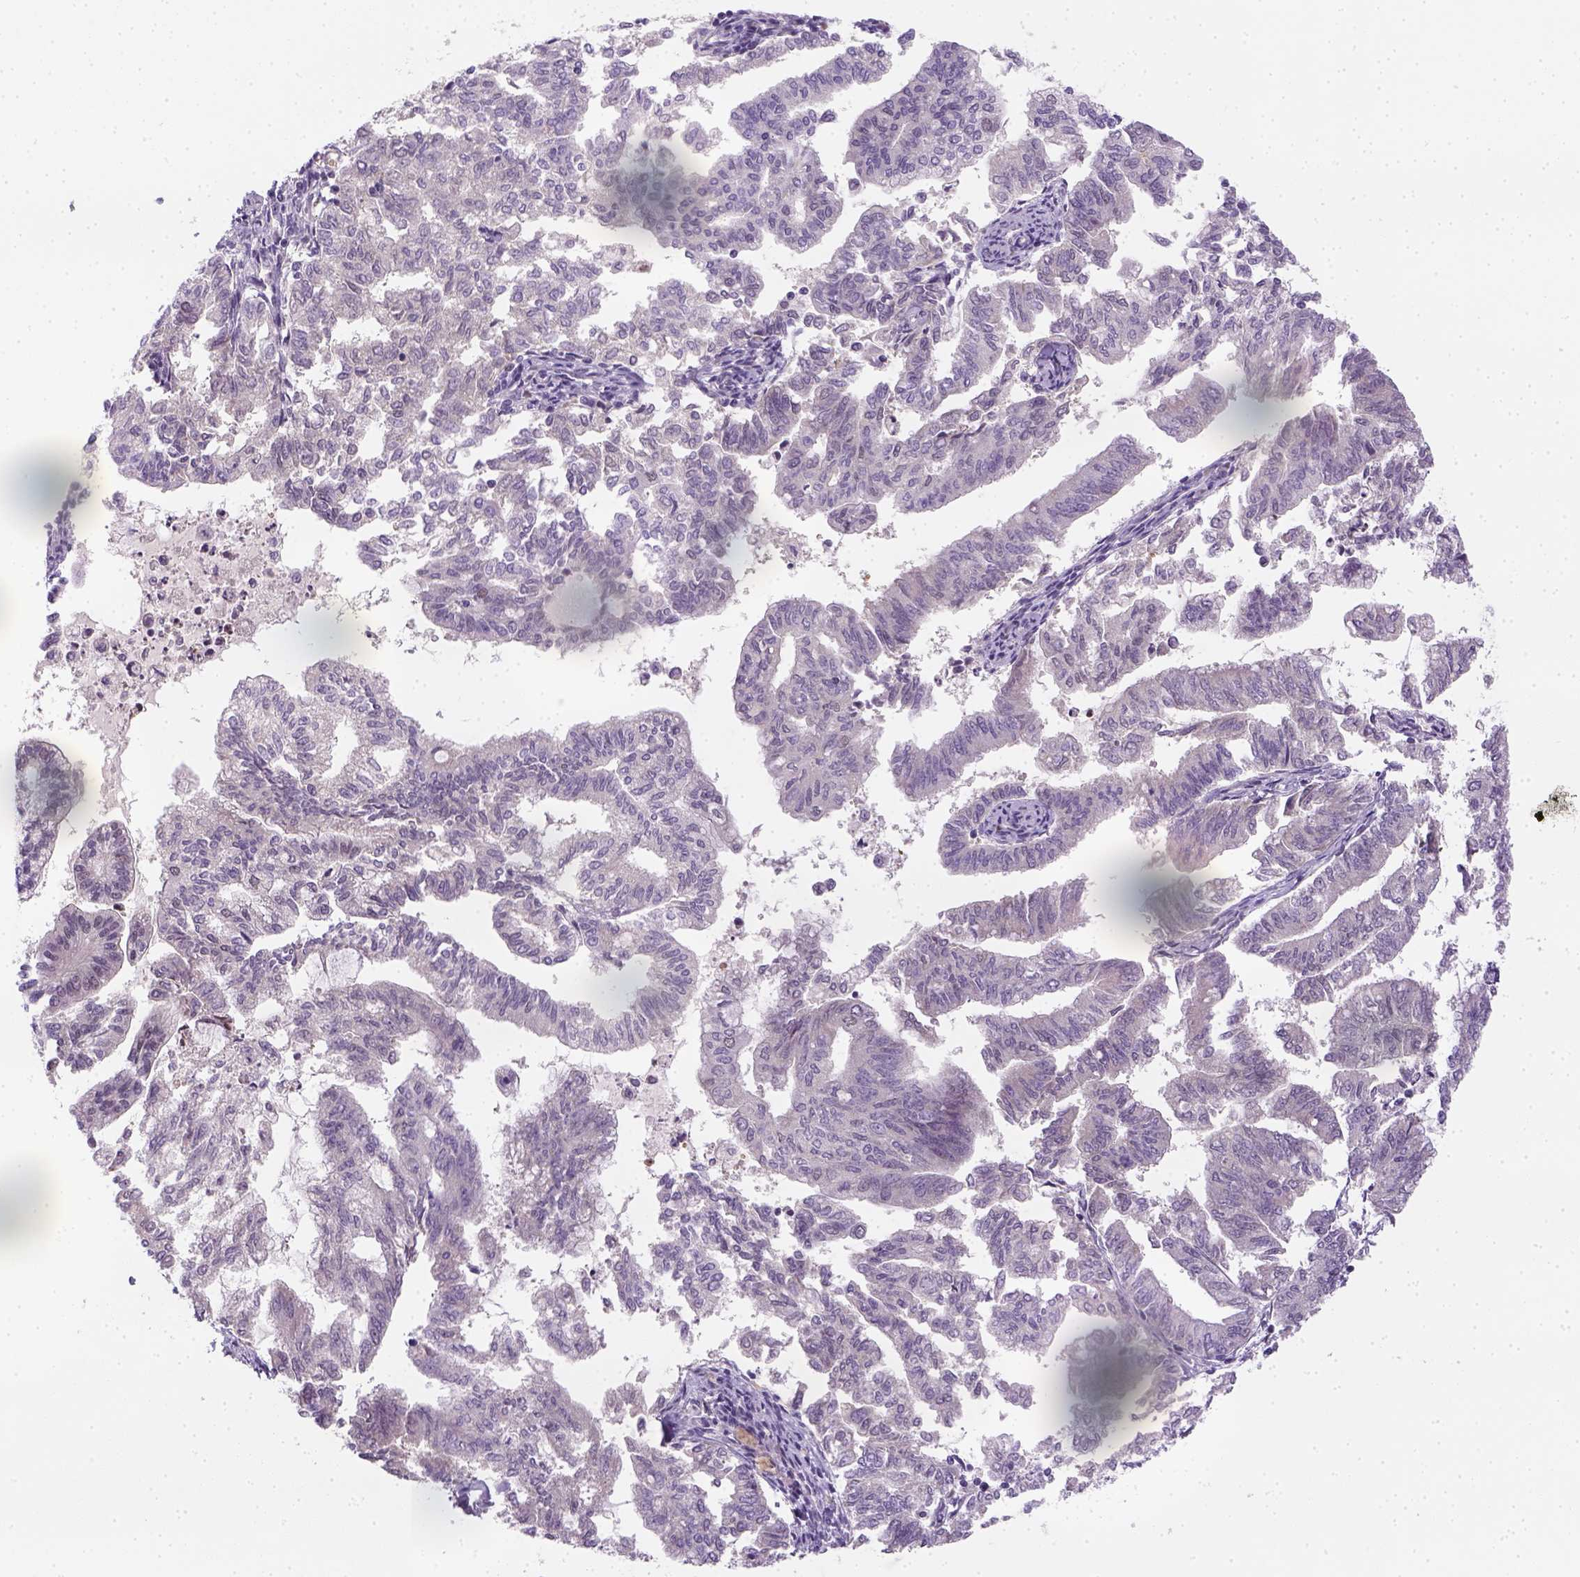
{"staining": {"intensity": "negative", "quantity": "none", "location": "none"}, "tissue": "endometrial cancer", "cell_type": "Tumor cells", "image_type": "cancer", "snomed": [{"axis": "morphology", "description": "Adenocarcinoma, NOS"}, {"axis": "topography", "description": "Endometrium"}], "caption": "An IHC histopathology image of adenocarcinoma (endometrial) is shown. There is no staining in tumor cells of adenocarcinoma (endometrial). (DAB immunohistochemistry with hematoxylin counter stain).", "gene": "MAGEB3", "patient": {"sex": "female", "age": 79}}